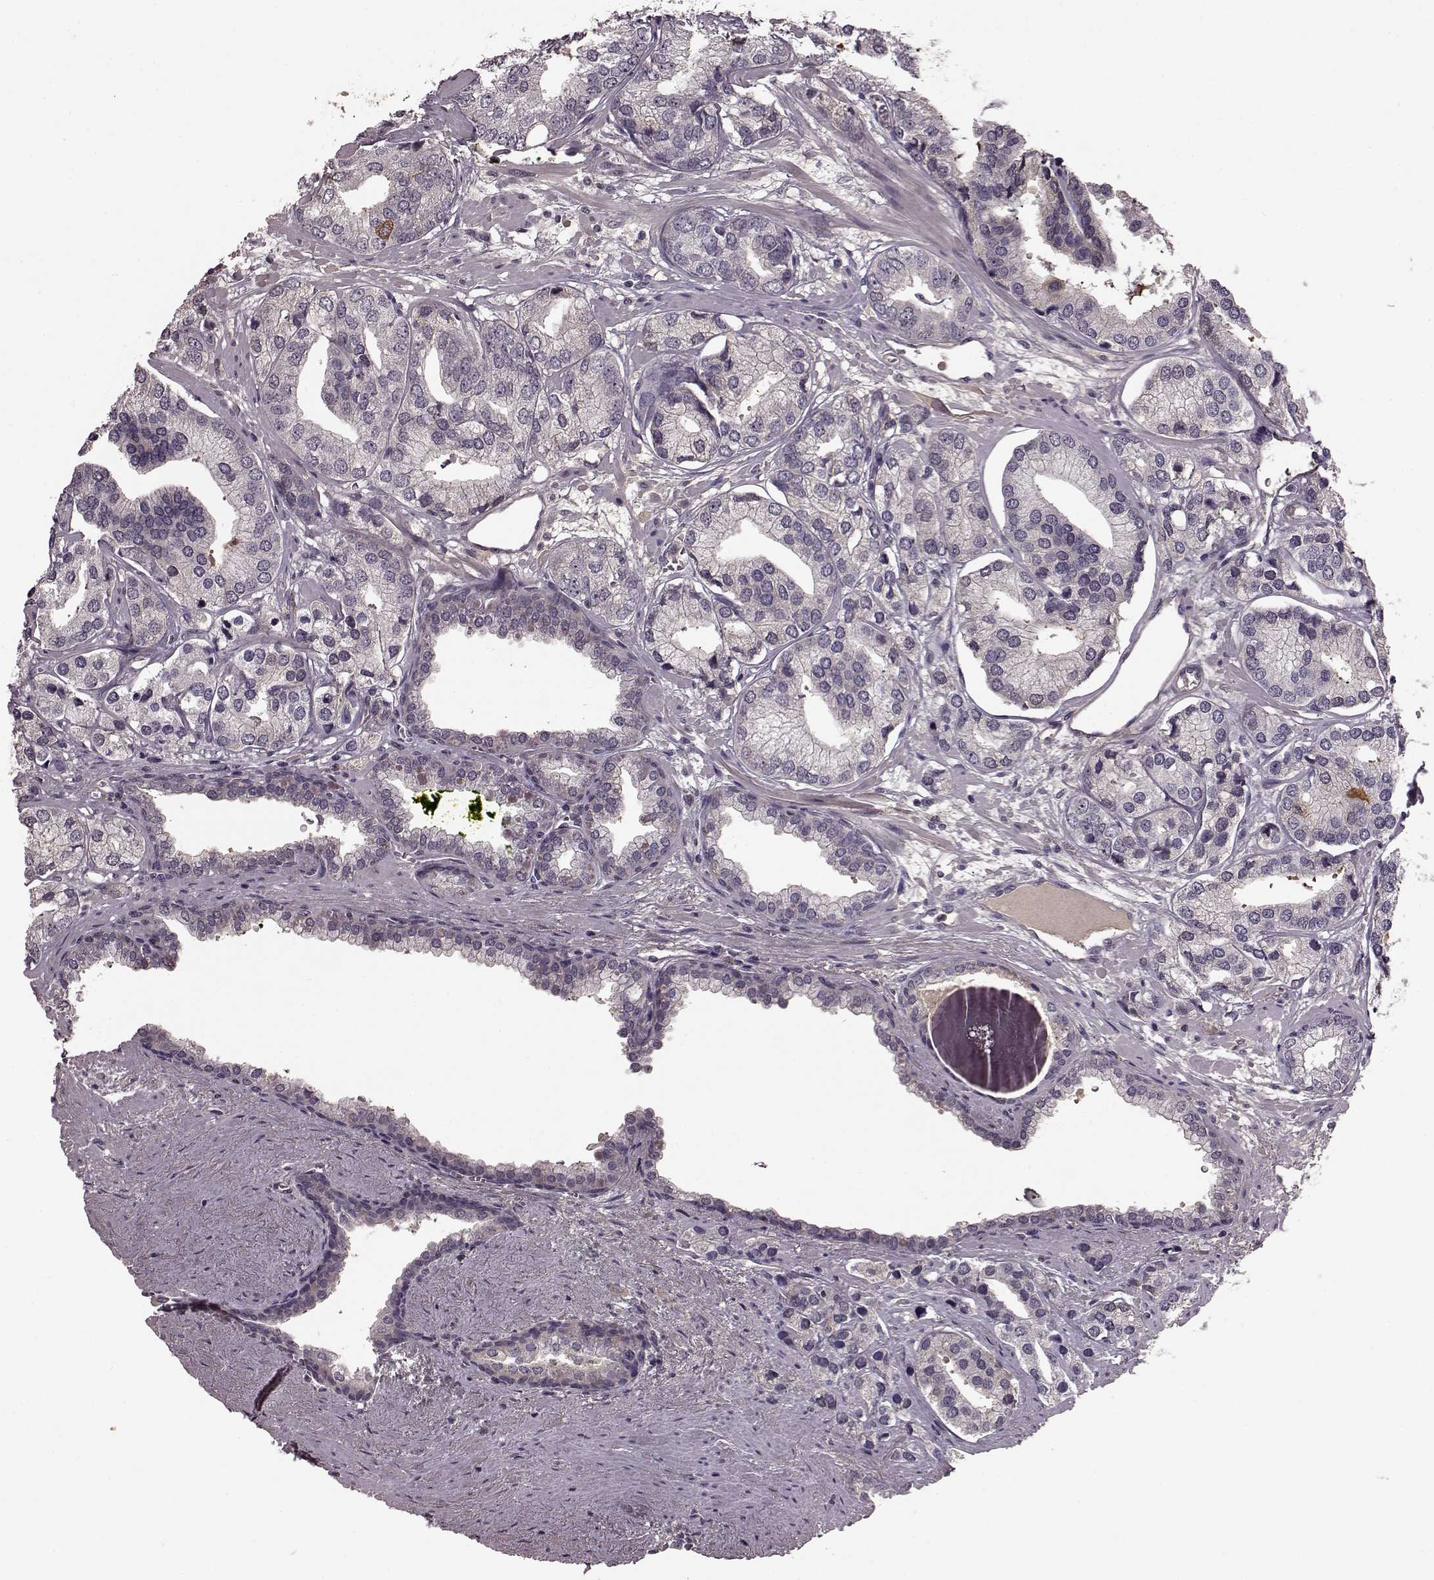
{"staining": {"intensity": "negative", "quantity": "none", "location": "none"}, "tissue": "prostate cancer", "cell_type": "Tumor cells", "image_type": "cancer", "snomed": [{"axis": "morphology", "description": "Adenocarcinoma, High grade"}, {"axis": "topography", "description": "Prostate"}], "caption": "Prostate cancer stained for a protein using IHC demonstrates no positivity tumor cells.", "gene": "NRL", "patient": {"sex": "male", "age": 58}}